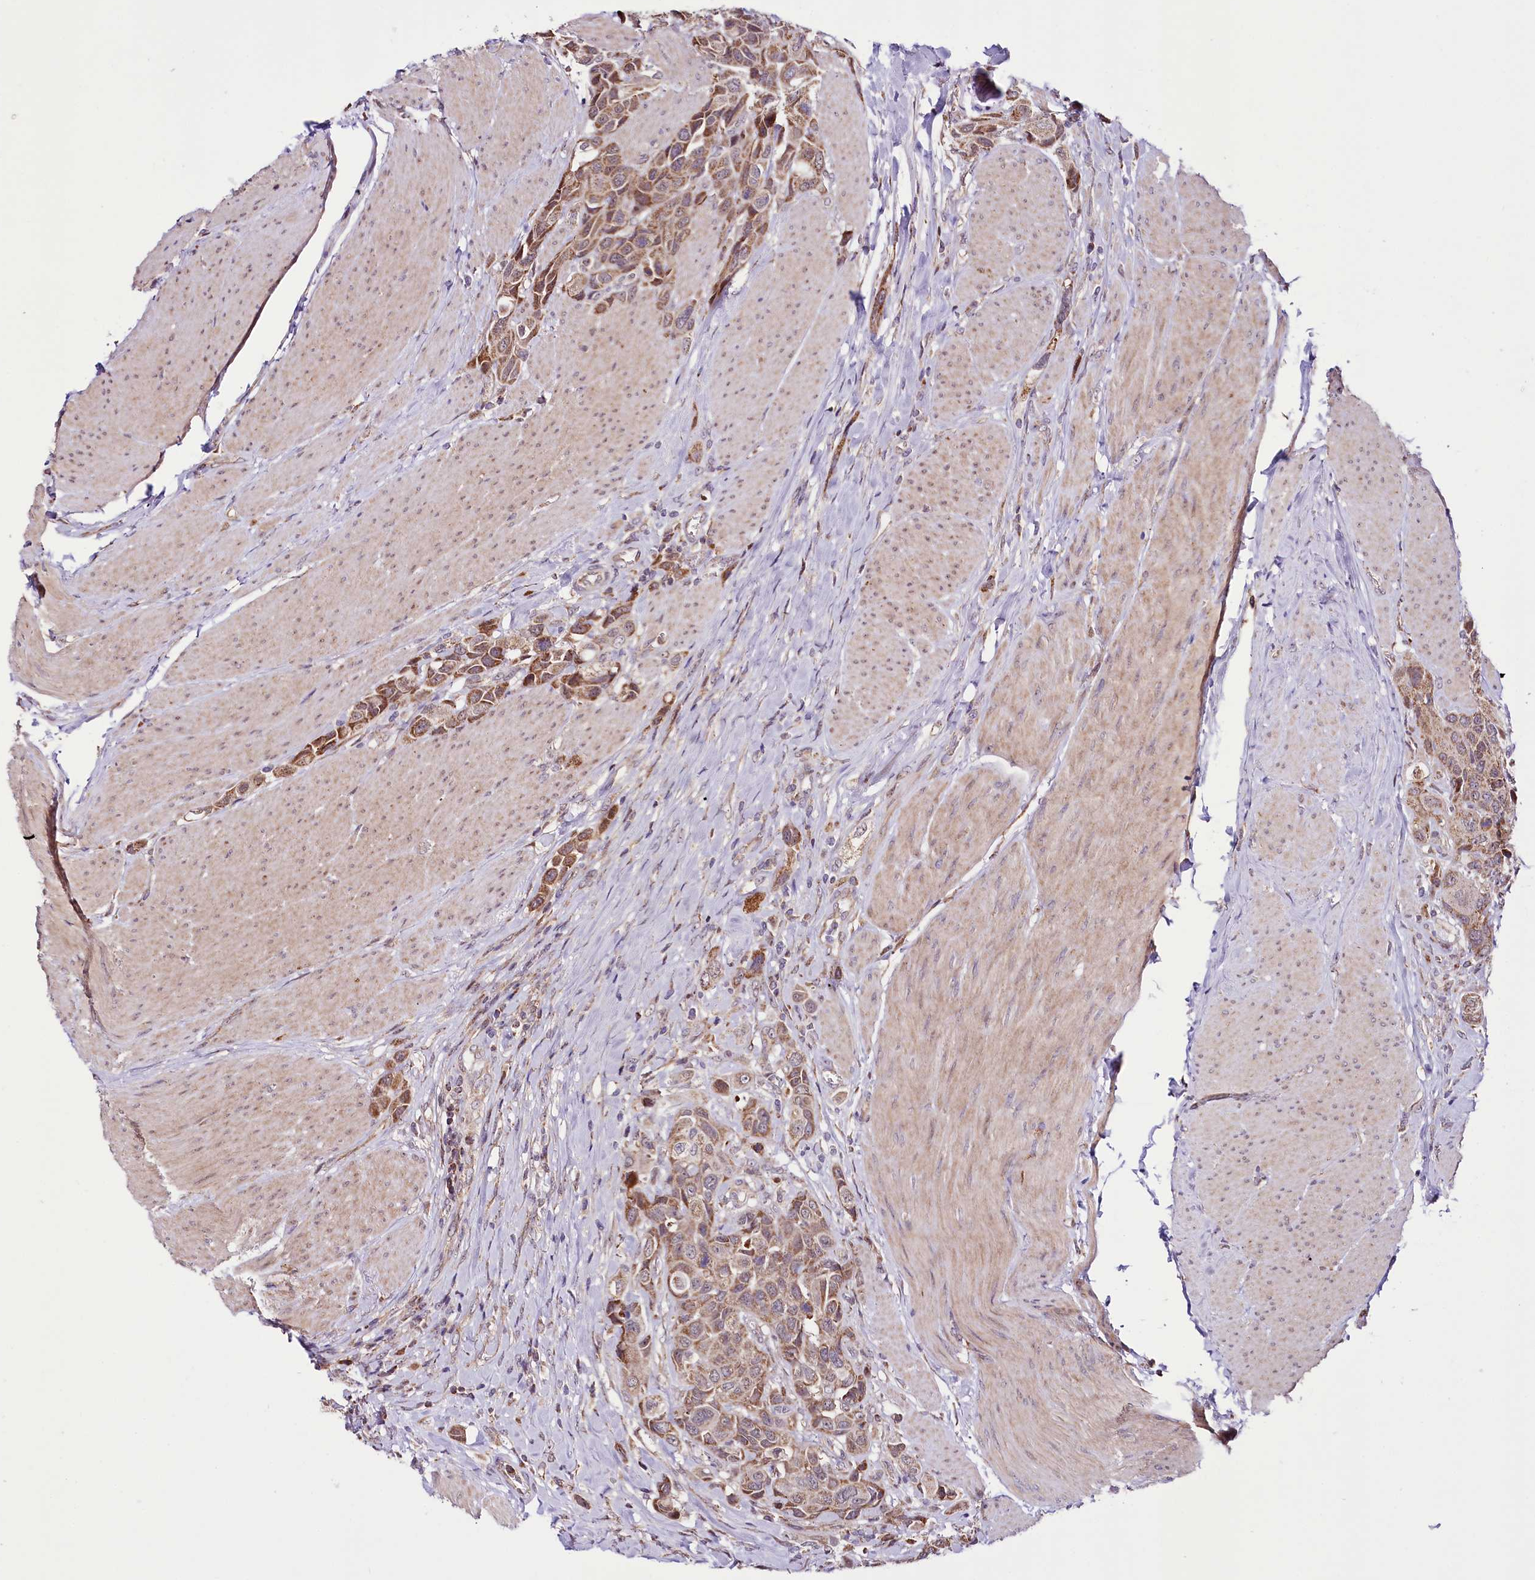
{"staining": {"intensity": "moderate", "quantity": ">75%", "location": "cytoplasmic/membranous"}, "tissue": "urothelial cancer", "cell_type": "Tumor cells", "image_type": "cancer", "snomed": [{"axis": "morphology", "description": "Urothelial carcinoma, High grade"}, {"axis": "topography", "description": "Urinary bladder"}], "caption": "Moderate cytoplasmic/membranous staining is appreciated in about >75% of tumor cells in urothelial cancer. The protein is shown in brown color, while the nuclei are stained blue.", "gene": "ST7", "patient": {"sex": "male", "age": 50}}